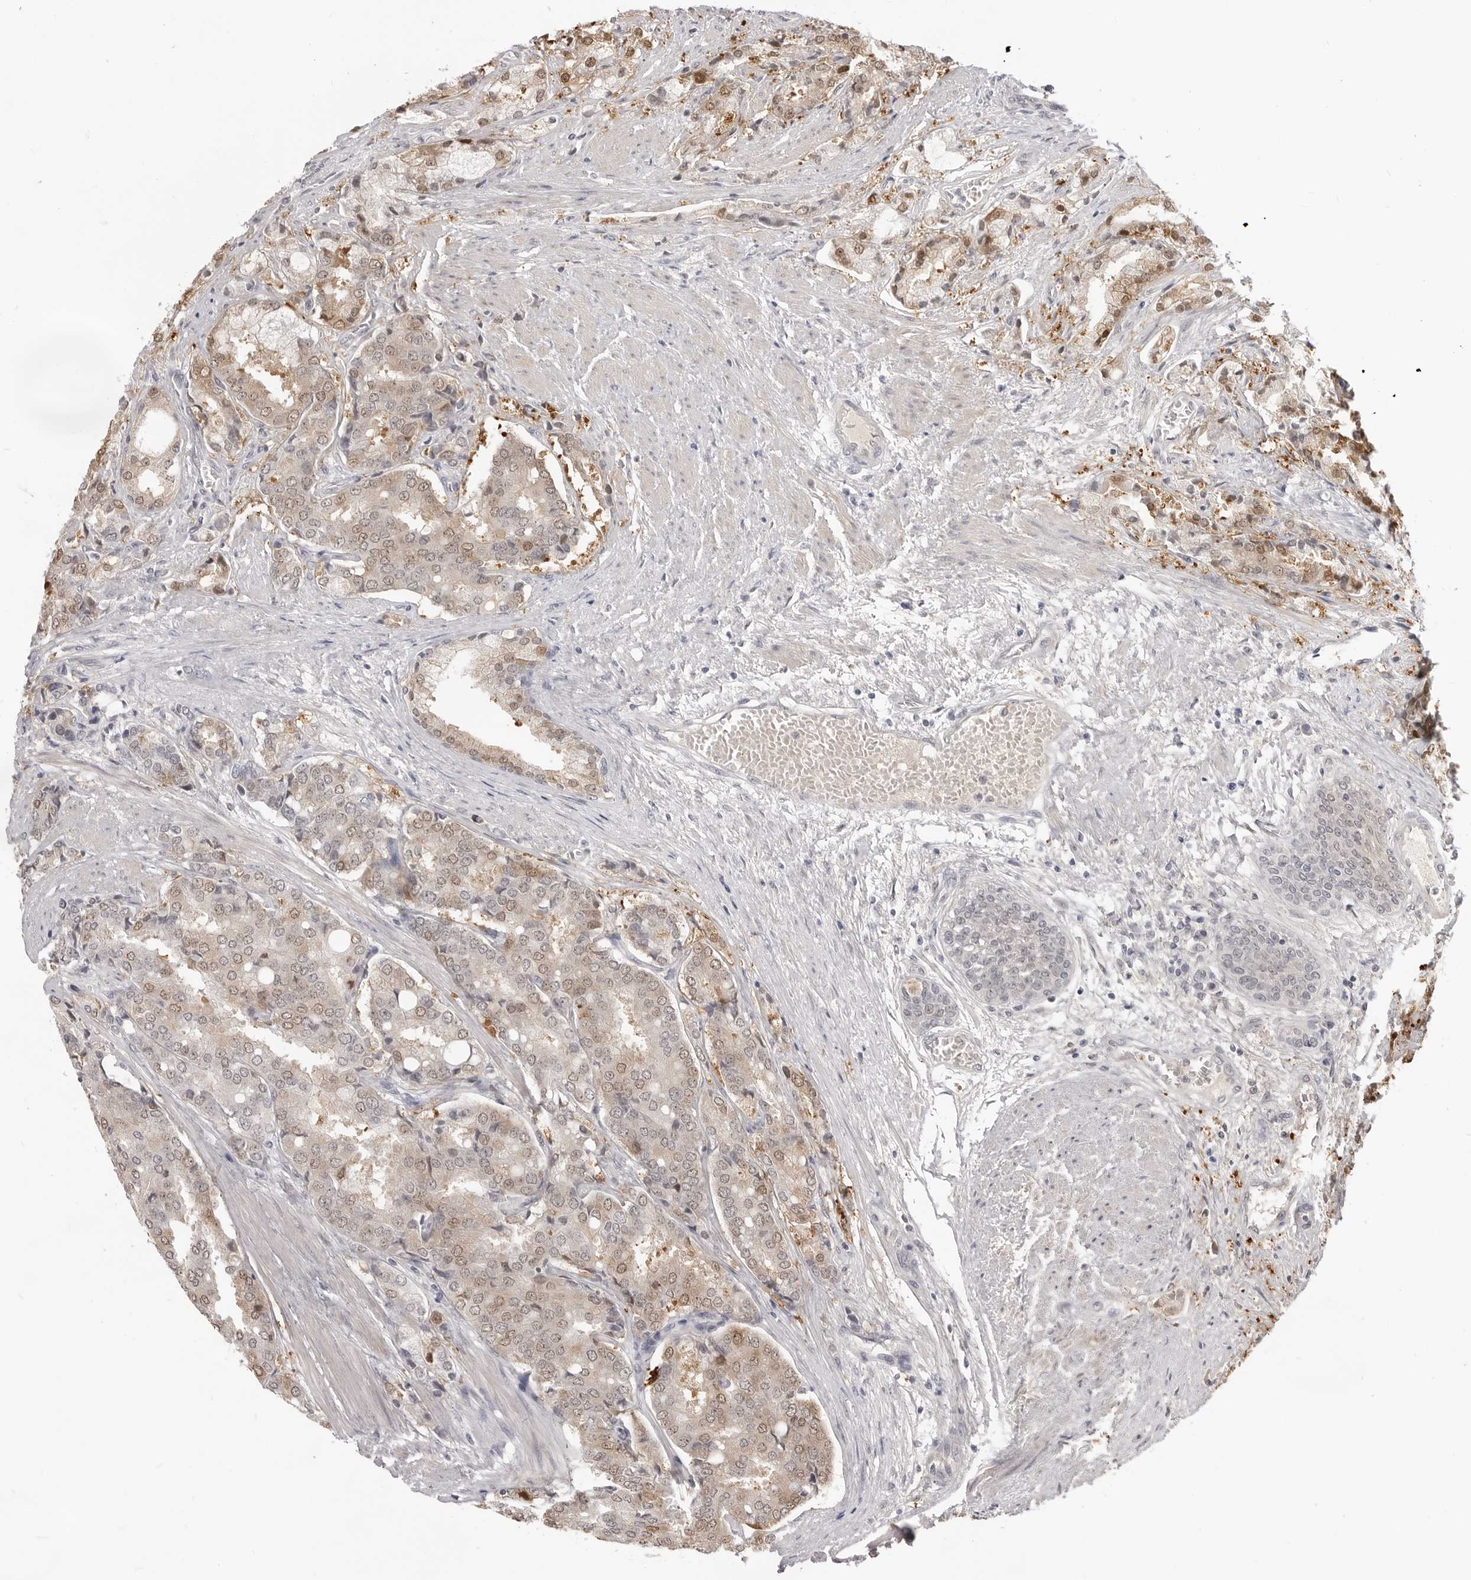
{"staining": {"intensity": "moderate", "quantity": ">75%", "location": "cytoplasmic/membranous,nuclear"}, "tissue": "prostate cancer", "cell_type": "Tumor cells", "image_type": "cancer", "snomed": [{"axis": "morphology", "description": "Adenocarcinoma, High grade"}, {"axis": "topography", "description": "Prostate"}], "caption": "Tumor cells reveal moderate cytoplasmic/membranous and nuclear expression in about >75% of cells in prostate high-grade adenocarcinoma.", "gene": "SRGAP2", "patient": {"sex": "male", "age": 50}}